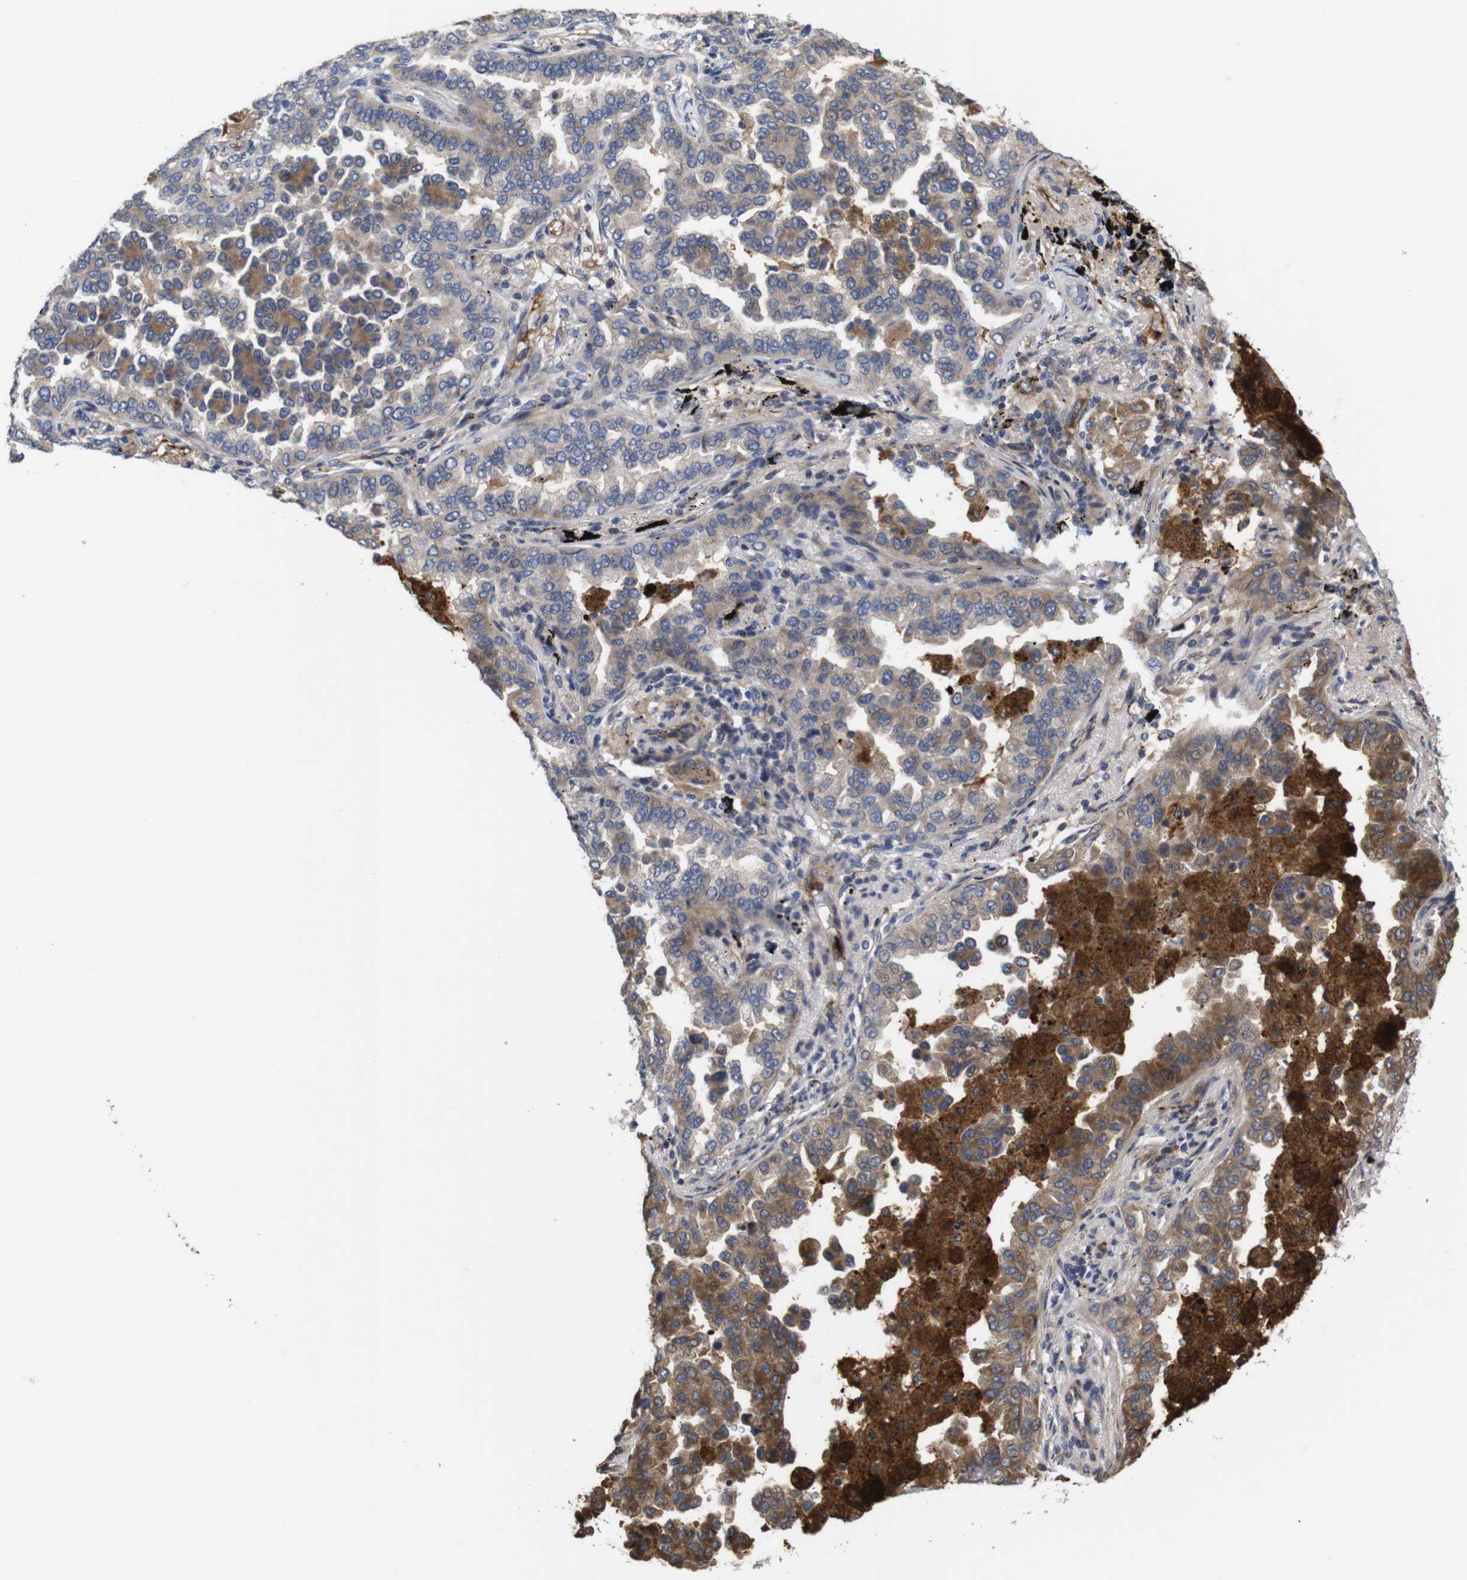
{"staining": {"intensity": "moderate", "quantity": "25%-75%", "location": "cytoplasmic/membranous"}, "tissue": "lung cancer", "cell_type": "Tumor cells", "image_type": "cancer", "snomed": [{"axis": "morphology", "description": "Normal tissue, NOS"}, {"axis": "morphology", "description": "Adenocarcinoma, NOS"}, {"axis": "topography", "description": "Lung"}], "caption": "Moderate cytoplasmic/membranous staining is appreciated in approximately 25%-75% of tumor cells in lung cancer. The protein is stained brown, and the nuclei are stained in blue (DAB IHC with brightfield microscopy, high magnification).", "gene": "SPRY3", "patient": {"sex": "male", "age": 59}}